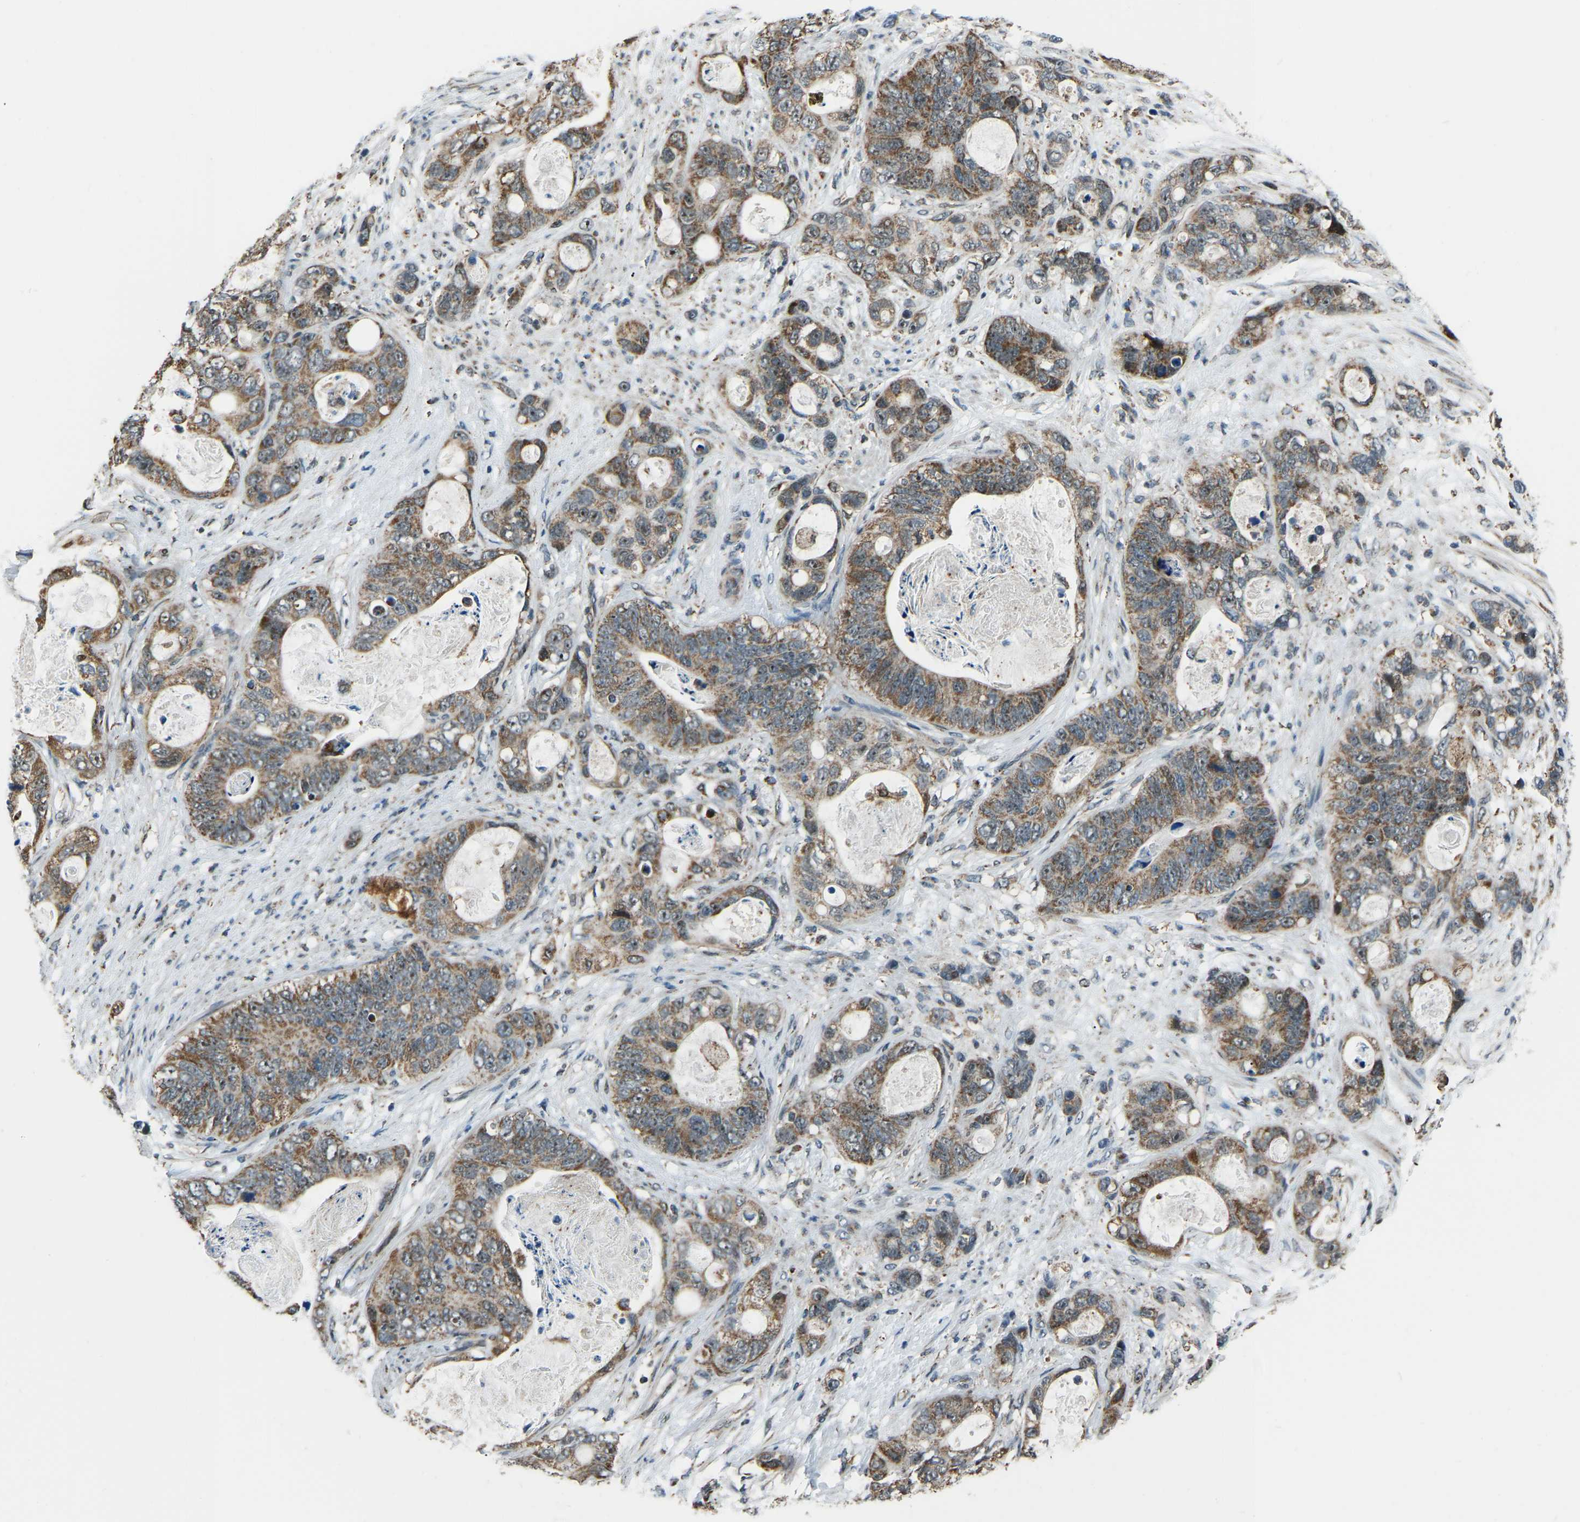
{"staining": {"intensity": "moderate", "quantity": ">75%", "location": "cytoplasmic/membranous"}, "tissue": "stomach cancer", "cell_type": "Tumor cells", "image_type": "cancer", "snomed": [{"axis": "morphology", "description": "Normal tissue, NOS"}, {"axis": "morphology", "description": "Adenocarcinoma, NOS"}, {"axis": "topography", "description": "Stomach"}], "caption": "Protein staining of stomach cancer tissue displays moderate cytoplasmic/membranous staining in about >75% of tumor cells.", "gene": "RBM33", "patient": {"sex": "female", "age": 89}}